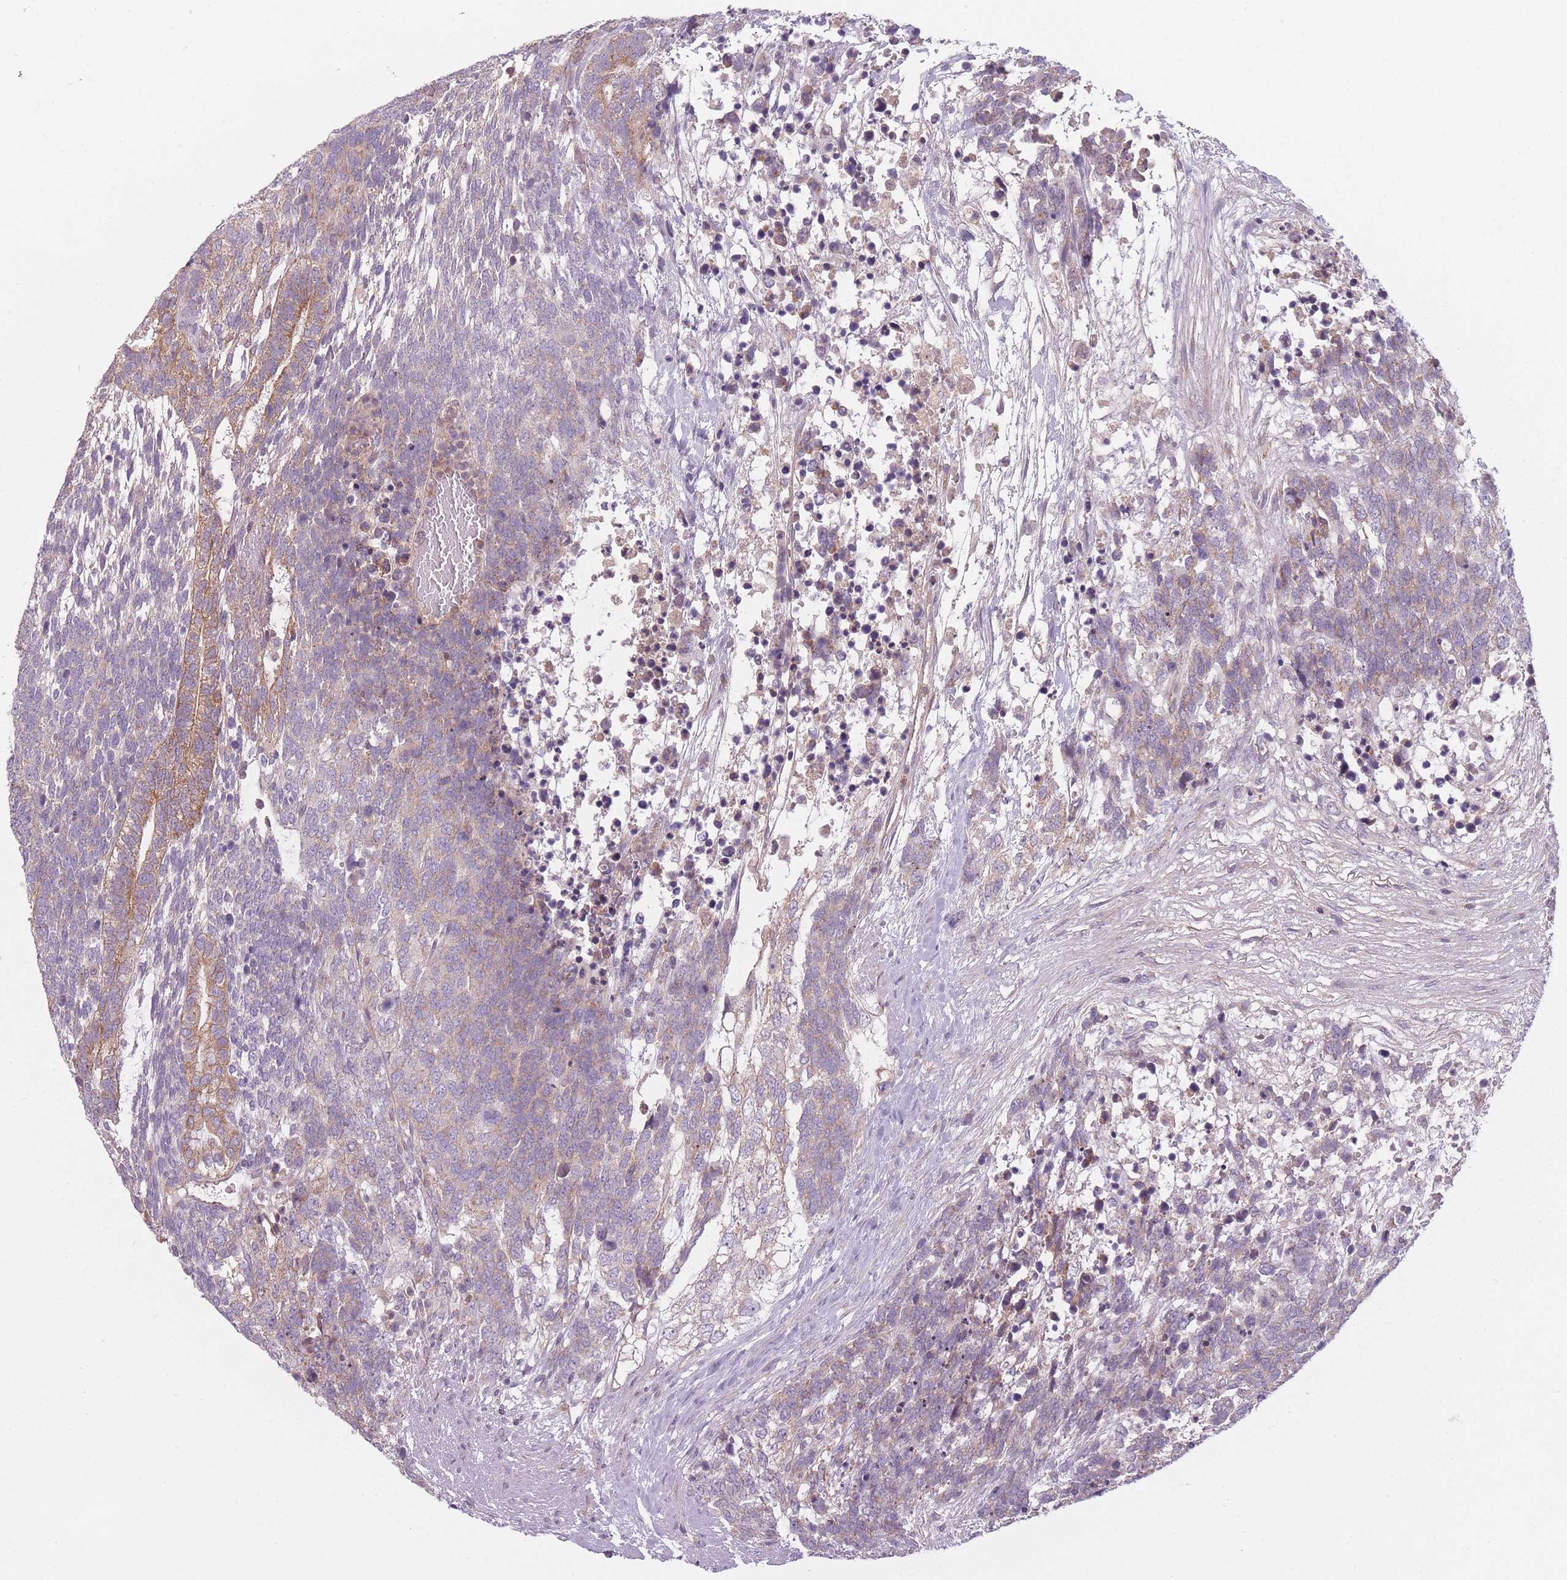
{"staining": {"intensity": "moderate", "quantity": "25%-75%", "location": "cytoplasmic/membranous"}, "tissue": "testis cancer", "cell_type": "Tumor cells", "image_type": "cancer", "snomed": [{"axis": "morphology", "description": "Carcinoma, Embryonal, NOS"}, {"axis": "topography", "description": "Testis"}], "caption": "About 25%-75% of tumor cells in human testis cancer show moderate cytoplasmic/membranous protein staining as visualized by brown immunohistochemical staining.", "gene": "NT5DC2", "patient": {"sex": "male", "age": 23}}